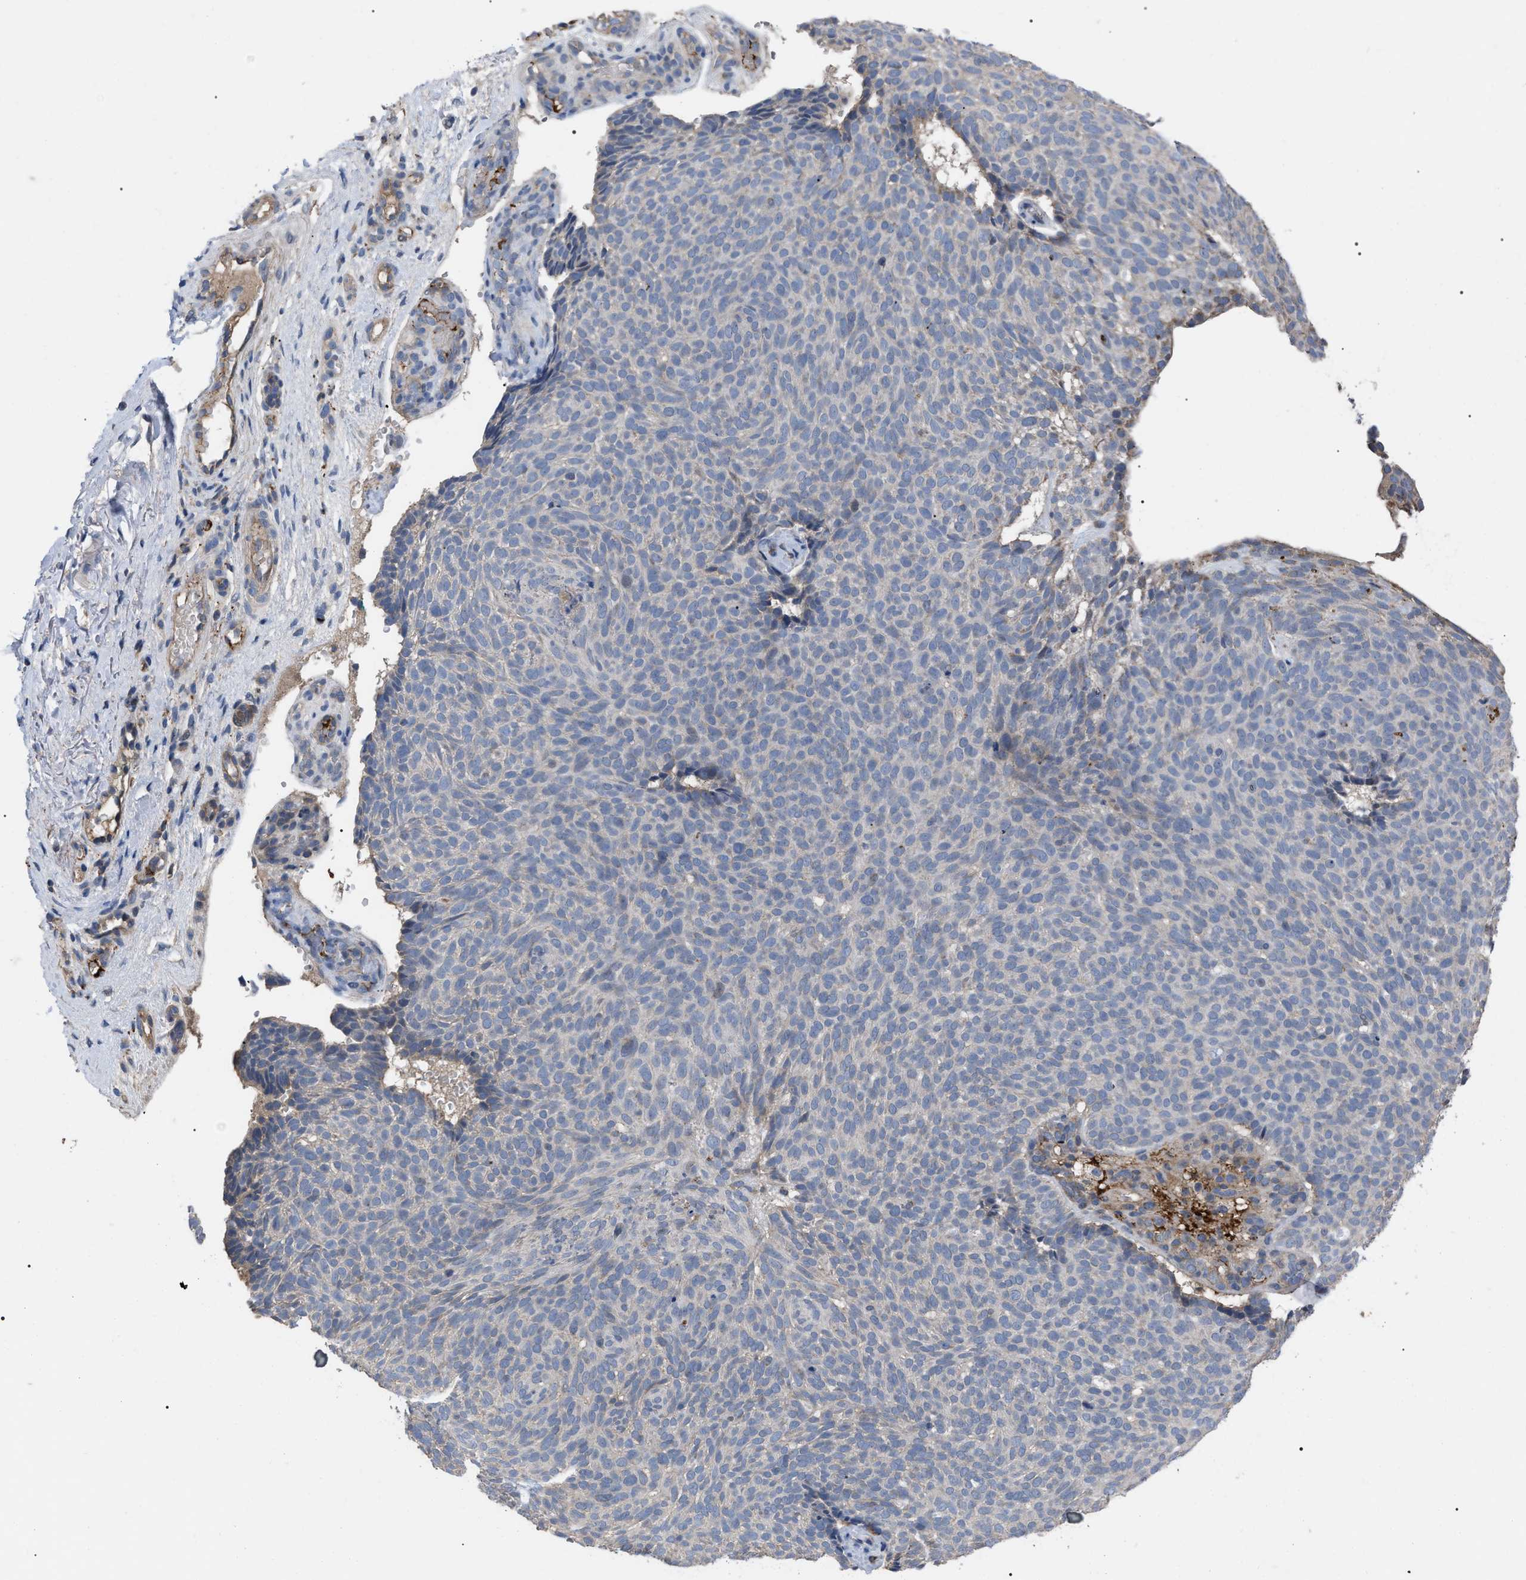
{"staining": {"intensity": "negative", "quantity": "none", "location": "none"}, "tissue": "skin cancer", "cell_type": "Tumor cells", "image_type": "cancer", "snomed": [{"axis": "morphology", "description": "Basal cell carcinoma"}, {"axis": "topography", "description": "Skin"}], "caption": "The immunohistochemistry (IHC) micrograph has no significant positivity in tumor cells of basal cell carcinoma (skin) tissue.", "gene": "FAM171A2", "patient": {"sex": "male", "age": 61}}